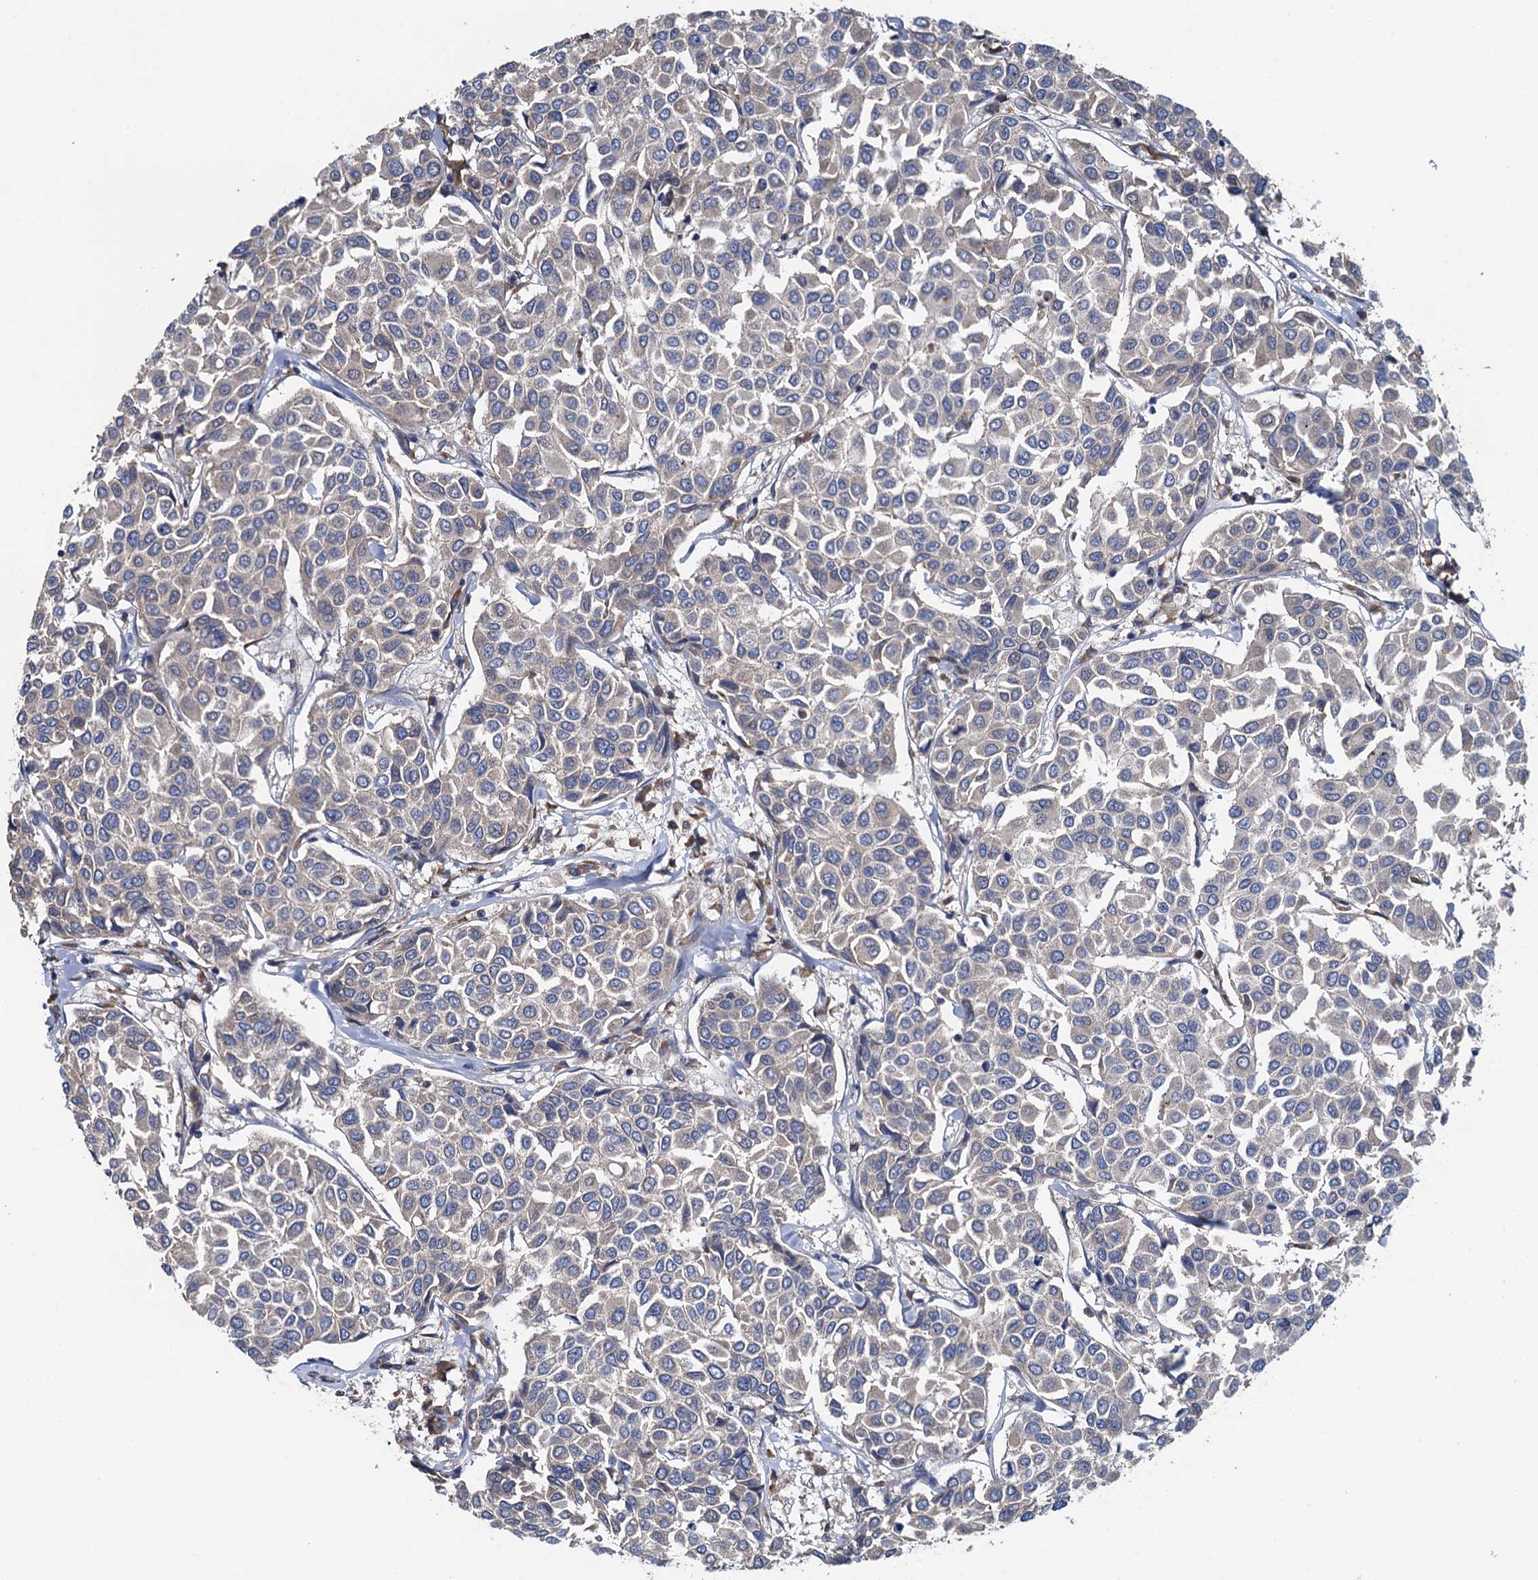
{"staining": {"intensity": "negative", "quantity": "none", "location": "none"}, "tissue": "breast cancer", "cell_type": "Tumor cells", "image_type": "cancer", "snomed": [{"axis": "morphology", "description": "Duct carcinoma"}, {"axis": "topography", "description": "Breast"}], "caption": "The image shows no staining of tumor cells in intraductal carcinoma (breast).", "gene": "ADCY9", "patient": {"sex": "female", "age": 55}}